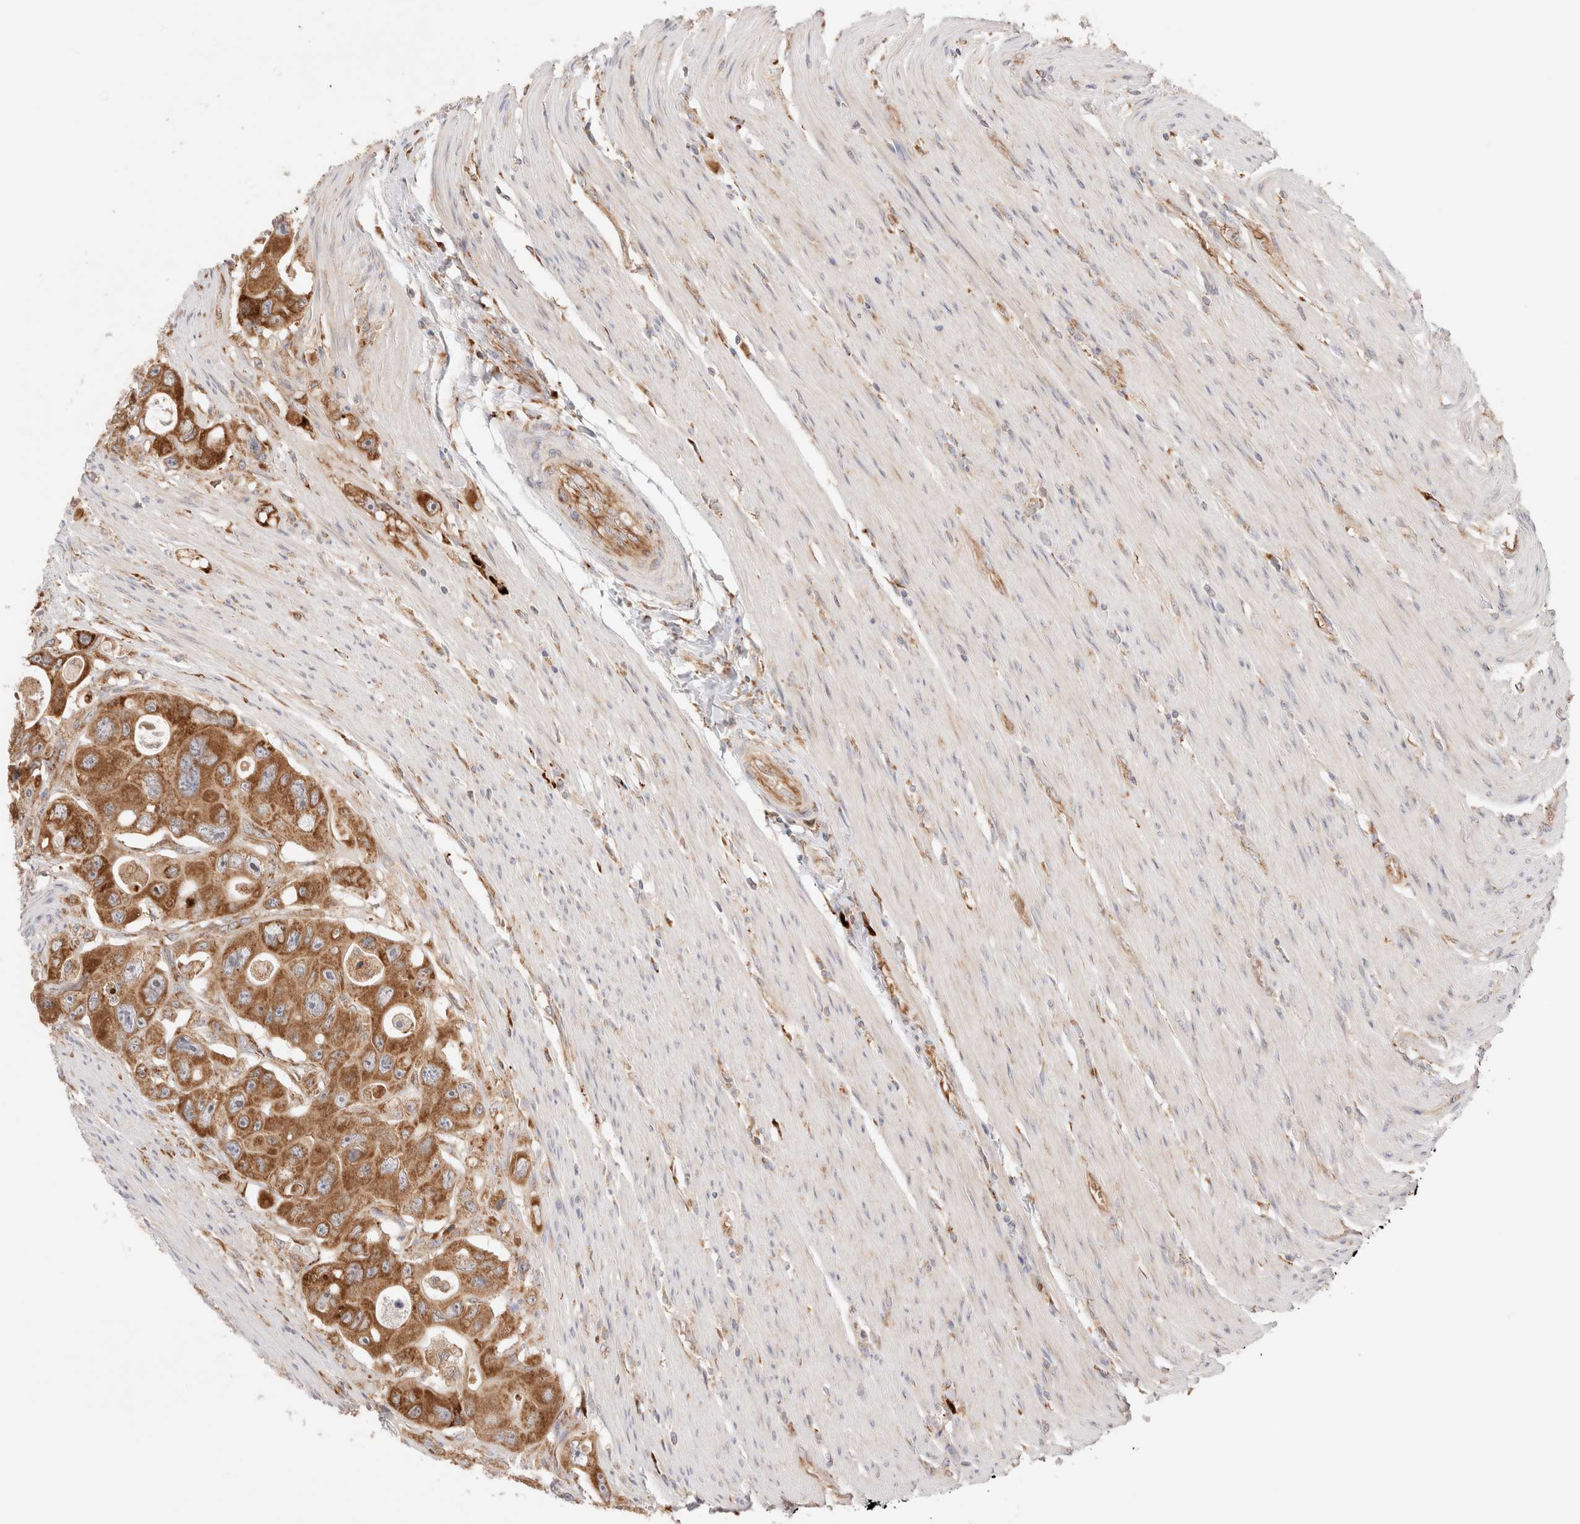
{"staining": {"intensity": "moderate", "quantity": ">75%", "location": "cytoplasmic/membranous"}, "tissue": "colorectal cancer", "cell_type": "Tumor cells", "image_type": "cancer", "snomed": [{"axis": "morphology", "description": "Adenocarcinoma, NOS"}, {"axis": "topography", "description": "Colon"}], "caption": "Immunohistochemical staining of human colorectal cancer demonstrates moderate cytoplasmic/membranous protein positivity in approximately >75% of tumor cells.", "gene": "UTS2B", "patient": {"sex": "female", "age": 46}}